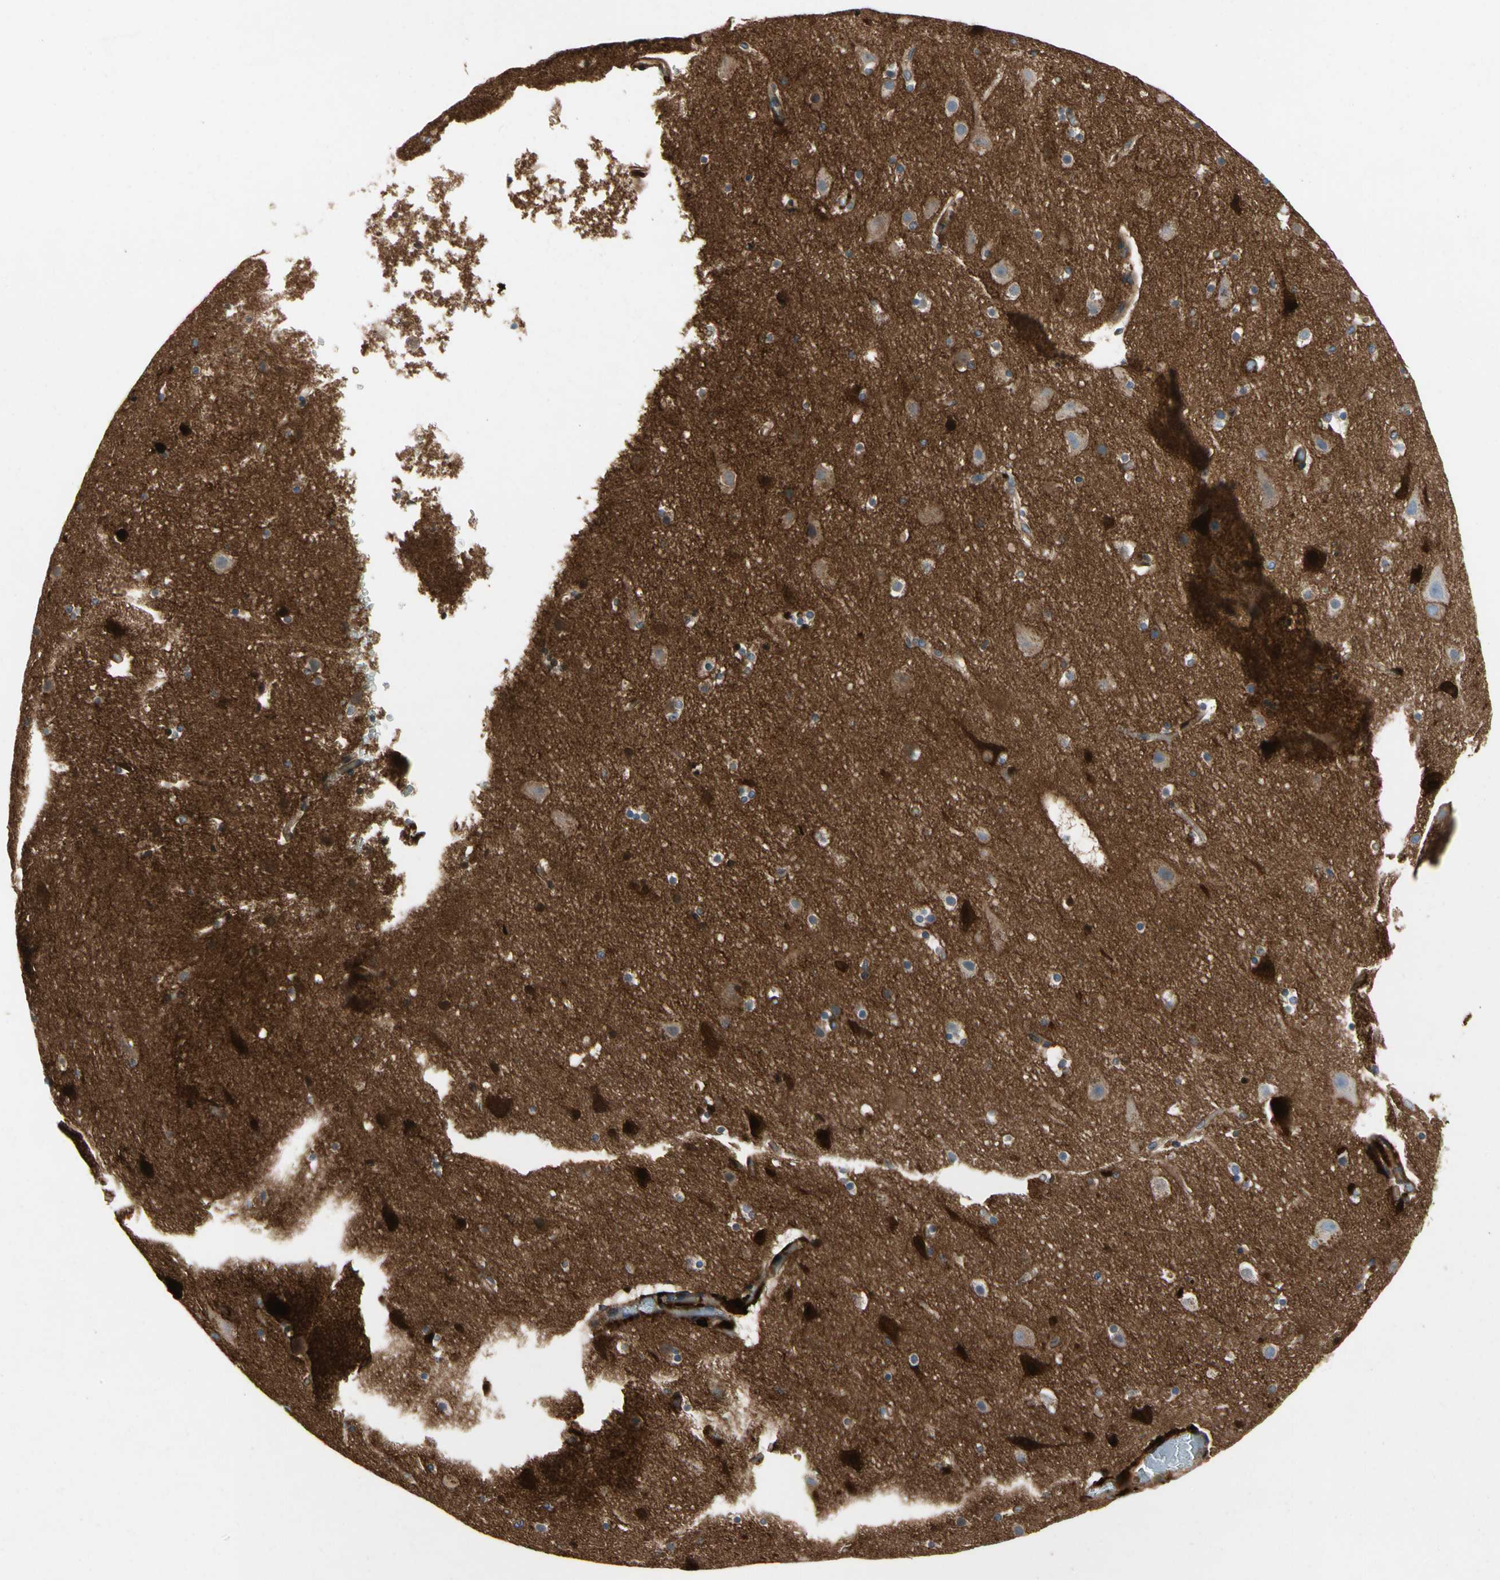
{"staining": {"intensity": "weak", "quantity": ">75%", "location": "cytoplasmic/membranous"}, "tissue": "cerebral cortex", "cell_type": "Endothelial cells", "image_type": "normal", "snomed": [{"axis": "morphology", "description": "Normal tissue, NOS"}, {"axis": "topography", "description": "Cerebral cortex"}], "caption": "Weak cytoplasmic/membranous protein expression is present in about >75% of endothelial cells in cerebral cortex. Using DAB (3,3'-diaminobenzidine) (brown) and hematoxylin (blue) stains, captured at high magnification using brightfield microscopy.", "gene": "CRTAC1", "patient": {"sex": "male", "age": 45}}